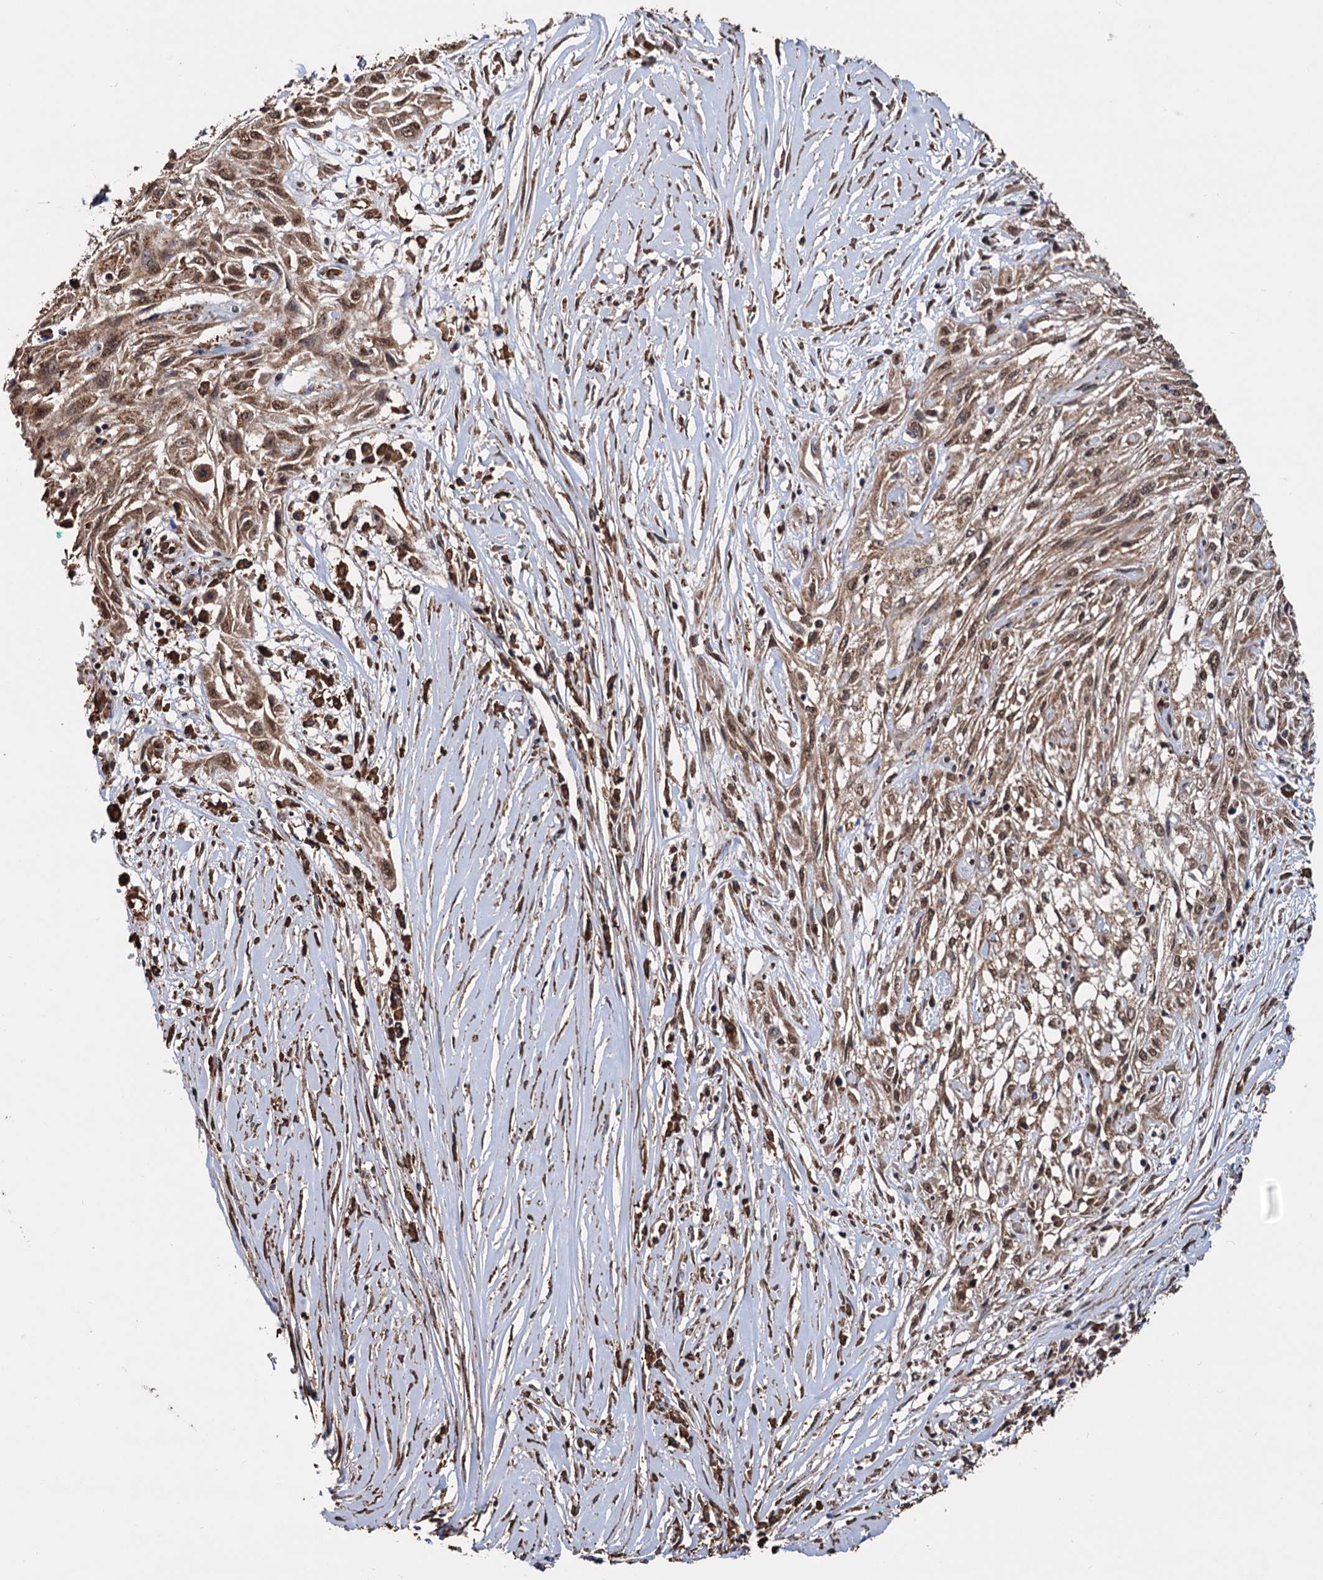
{"staining": {"intensity": "moderate", "quantity": ">75%", "location": "cytoplasmic/membranous,nuclear"}, "tissue": "skin cancer", "cell_type": "Tumor cells", "image_type": "cancer", "snomed": [{"axis": "morphology", "description": "Squamous cell carcinoma, NOS"}, {"axis": "morphology", "description": "Squamous cell carcinoma, metastatic, NOS"}, {"axis": "topography", "description": "Skin"}, {"axis": "topography", "description": "Lymph node"}], "caption": "There is medium levels of moderate cytoplasmic/membranous and nuclear expression in tumor cells of metastatic squamous cell carcinoma (skin), as demonstrated by immunohistochemical staining (brown color).", "gene": "TBC1D12", "patient": {"sex": "male", "age": 75}}